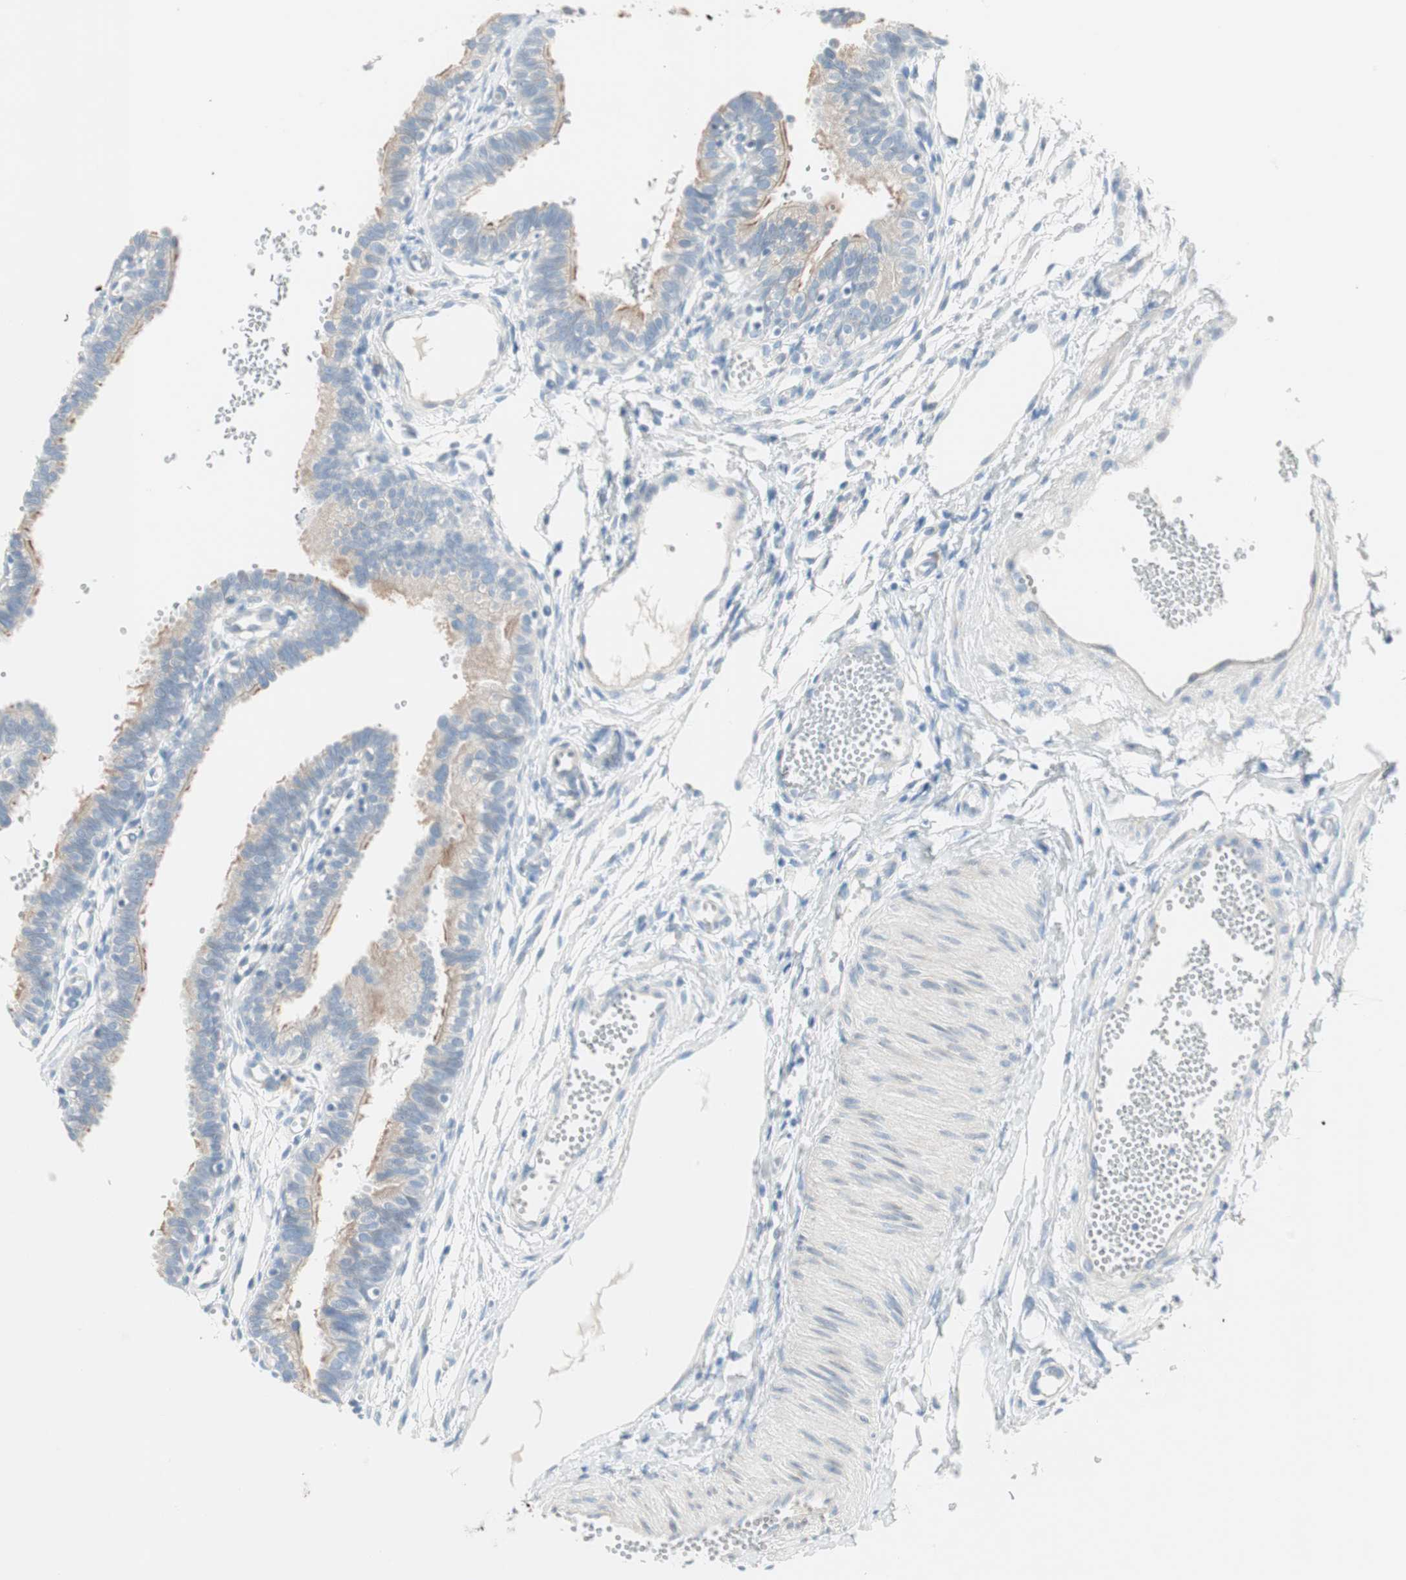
{"staining": {"intensity": "strong", "quantity": "<25%", "location": "cytoplasmic/membranous"}, "tissue": "fallopian tube", "cell_type": "Glandular cells", "image_type": "normal", "snomed": [{"axis": "morphology", "description": "Normal tissue, NOS"}, {"axis": "topography", "description": "Fallopian tube"}, {"axis": "topography", "description": "Placenta"}], "caption": "The histopathology image displays staining of normal fallopian tube, revealing strong cytoplasmic/membranous protein expression (brown color) within glandular cells.", "gene": "SULT1C2", "patient": {"sex": "female", "age": 34}}